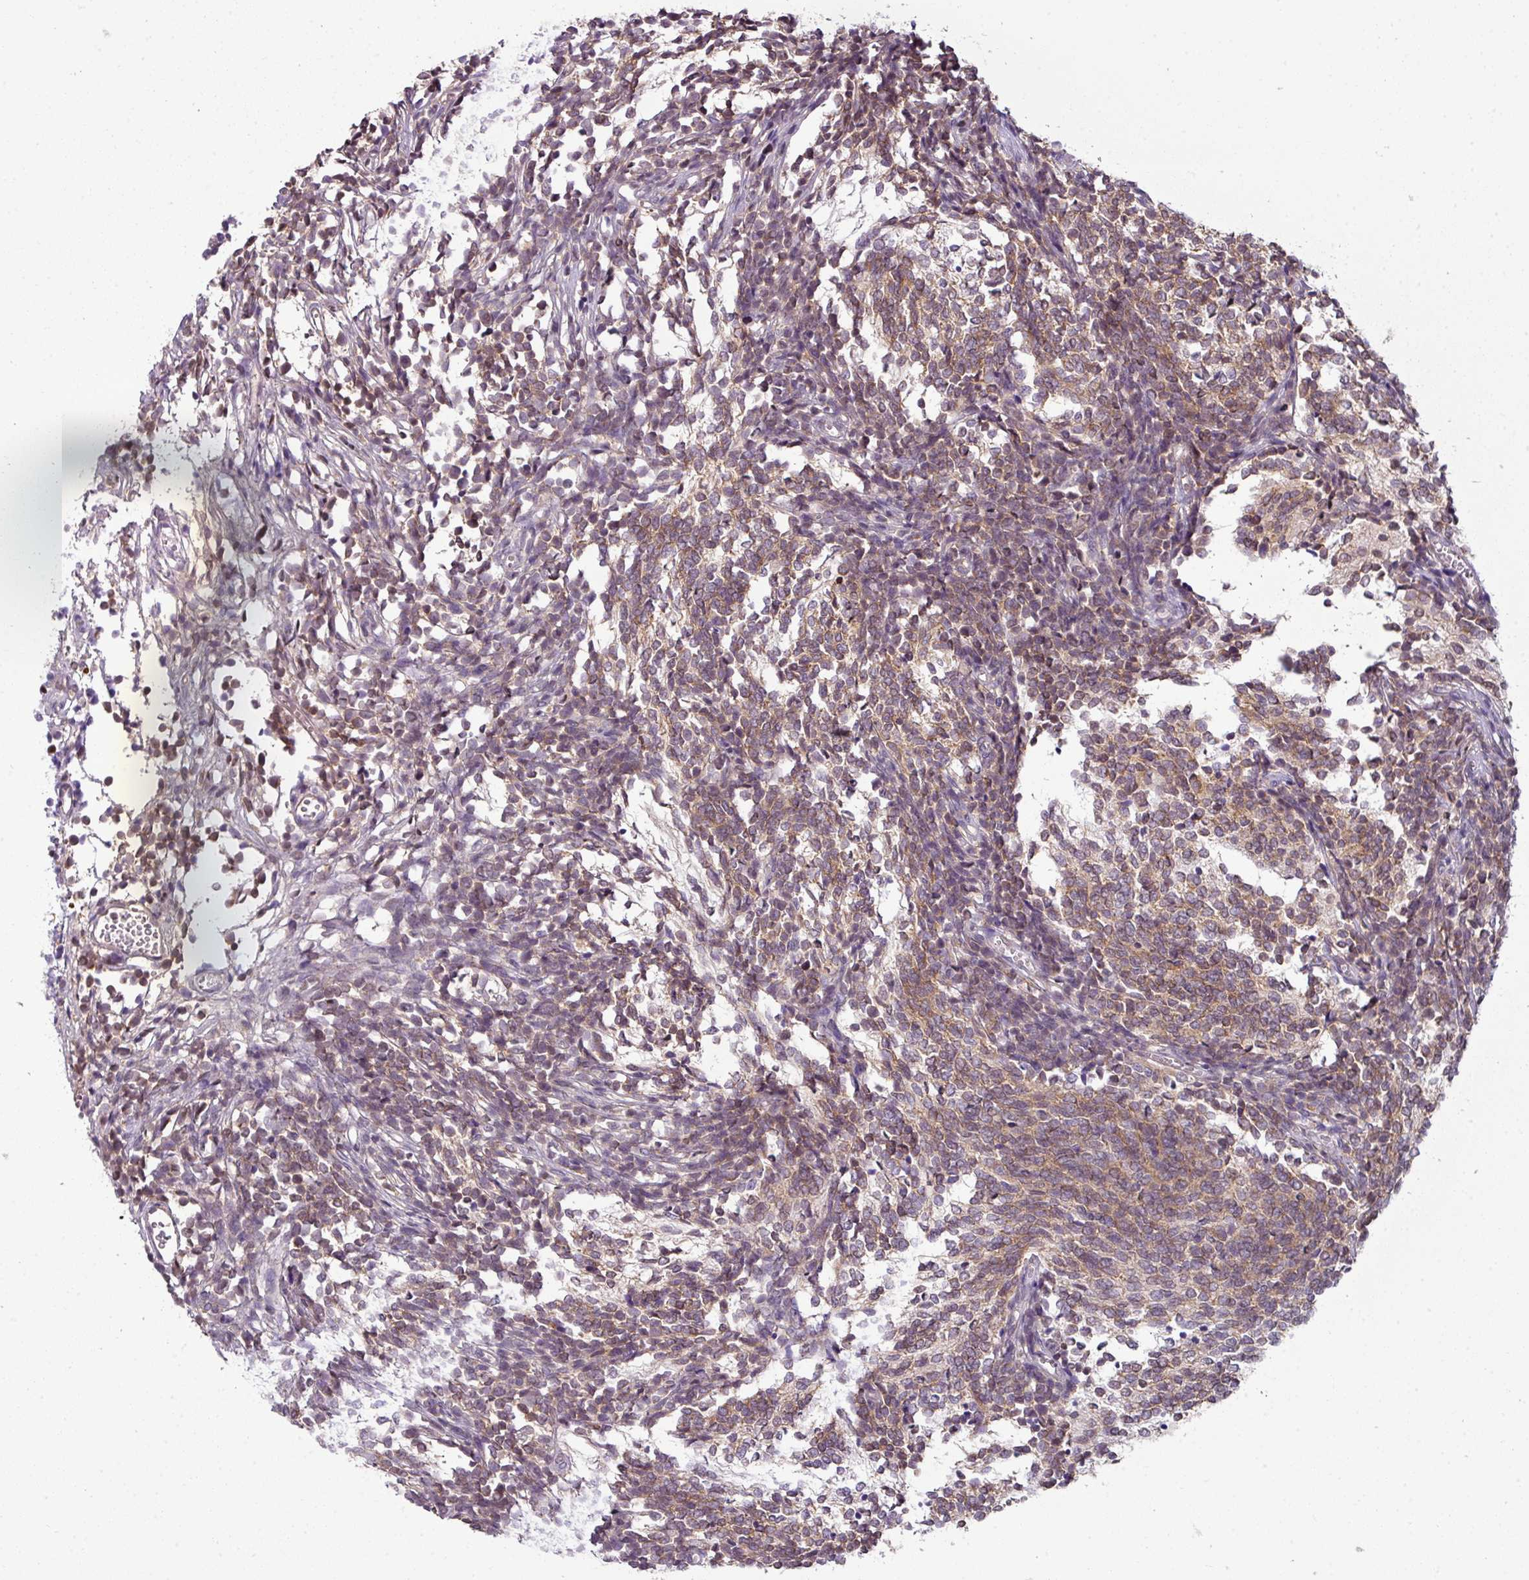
{"staining": {"intensity": "moderate", "quantity": ">75%", "location": "cytoplasmic/membranous"}, "tissue": "glioma", "cell_type": "Tumor cells", "image_type": "cancer", "snomed": [{"axis": "morphology", "description": "Glioma, malignant, Low grade"}, {"axis": "topography", "description": "Brain"}], "caption": "Immunohistochemistry photomicrograph of malignant glioma (low-grade) stained for a protein (brown), which displays medium levels of moderate cytoplasmic/membranous staining in approximately >75% of tumor cells.", "gene": "DERPC", "patient": {"sex": "female", "age": 1}}